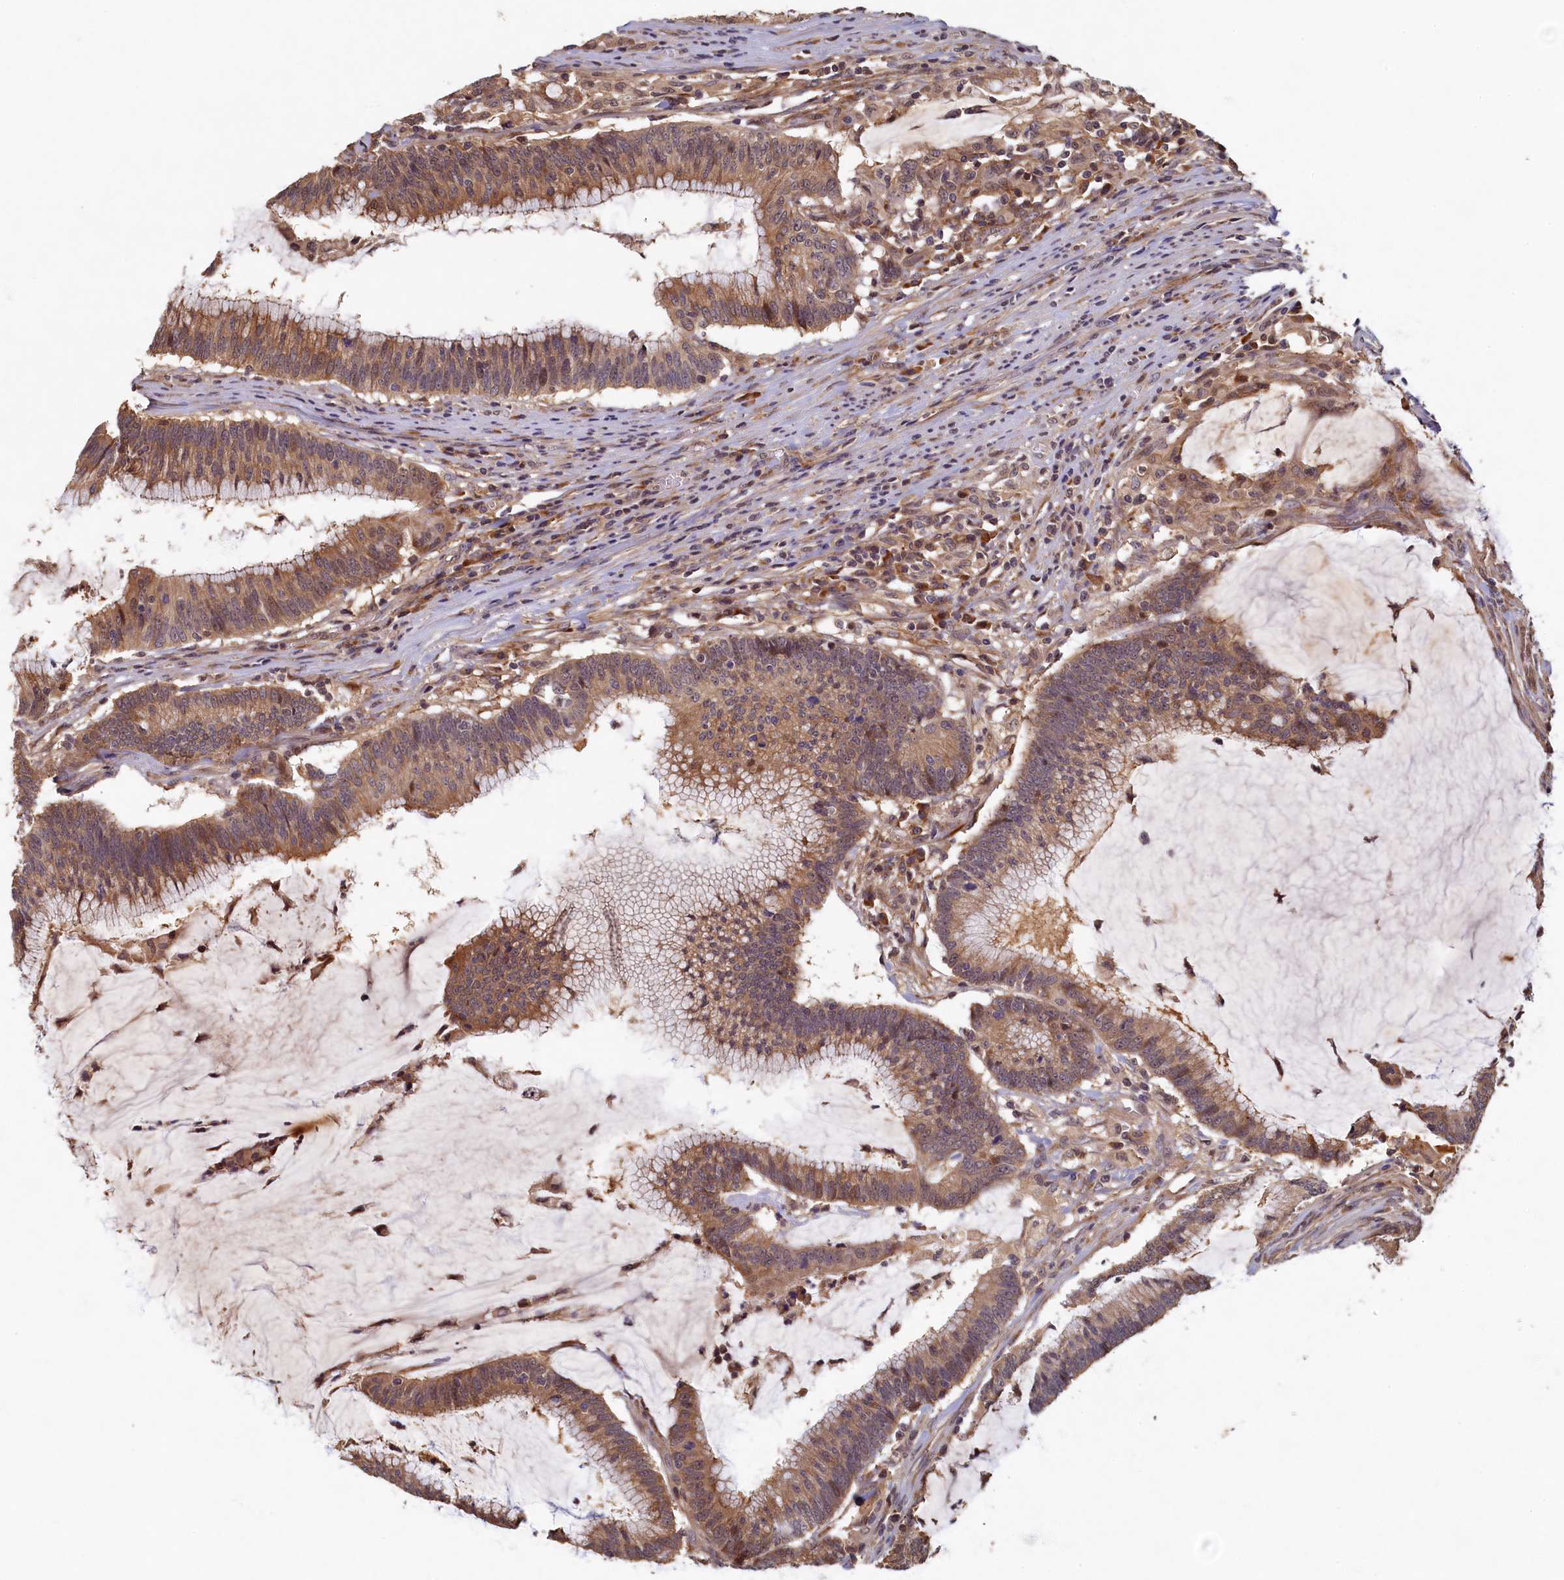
{"staining": {"intensity": "moderate", "quantity": ">75%", "location": "cytoplasmic/membranous"}, "tissue": "colorectal cancer", "cell_type": "Tumor cells", "image_type": "cancer", "snomed": [{"axis": "morphology", "description": "Adenocarcinoma, NOS"}, {"axis": "topography", "description": "Rectum"}], "caption": "High-magnification brightfield microscopy of colorectal cancer stained with DAB (3,3'-diaminobenzidine) (brown) and counterstained with hematoxylin (blue). tumor cells exhibit moderate cytoplasmic/membranous staining is identified in about>75% of cells.", "gene": "LCMT2", "patient": {"sex": "female", "age": 77}}